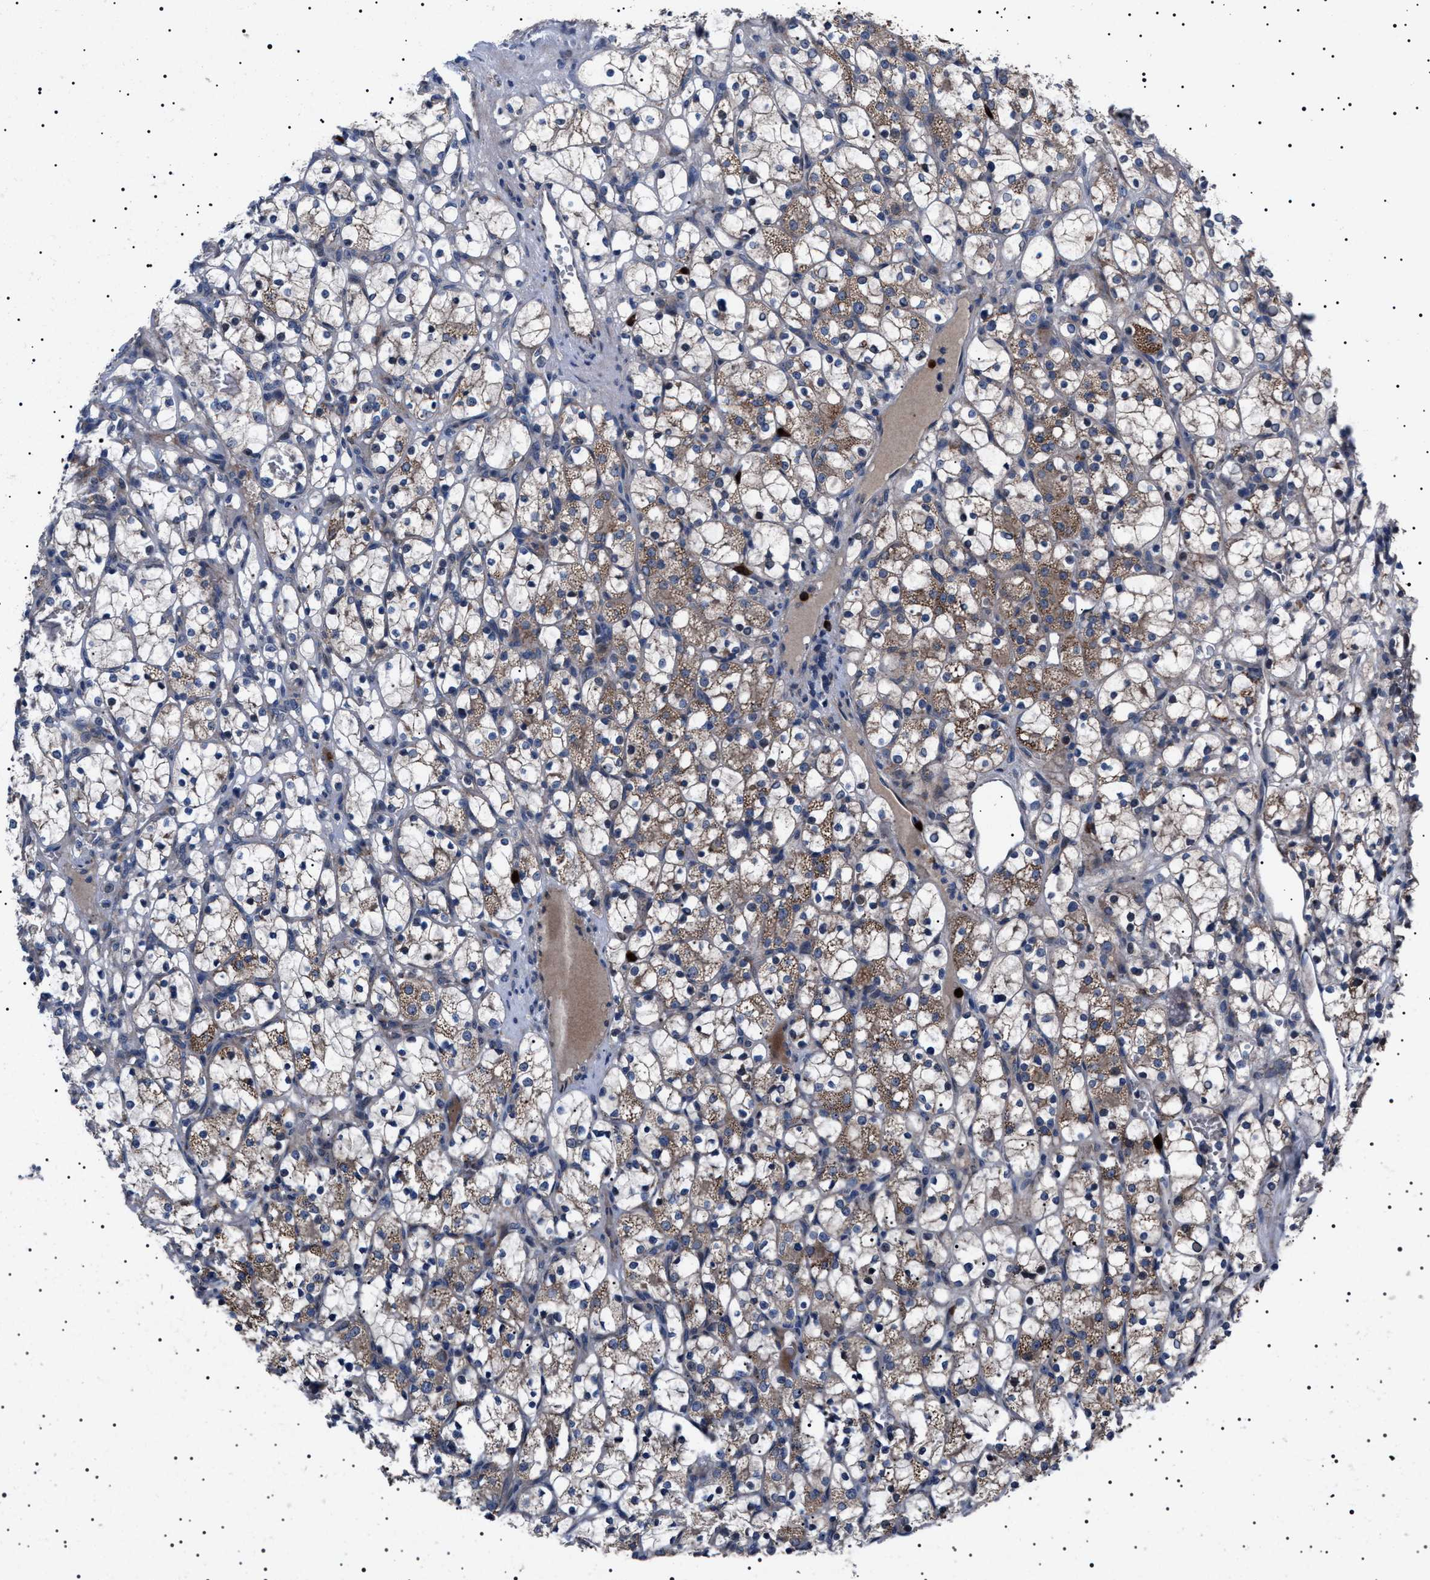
{"staining": {"intensity": "moderate", "quantity": "25%-75%", "location": "cytoplasmic/membranous"}, "tissue": "renal cancer", "cell_type": "Tumor cells", "image_type": "cancer", "snomed": [{"axis": "morphology", "description": "Adenocarcinoma, NOS"}, {"axis": "topography", "description": "Kidney"}], "caption": "Immunohistochemistry (IHC) of renal adenocarcinoma displays medium levels of moderate cytoplasmic/membranous expression in about 25%-75% of tumor cells. (Stains: DAB (3,3'-diaminobenzidine) in brown, nuclei in blue, Microscopy: brightfield microscopy at high magnification).", "gene": "PTRH1", "patient": {"sex": "female", "age": 69}}